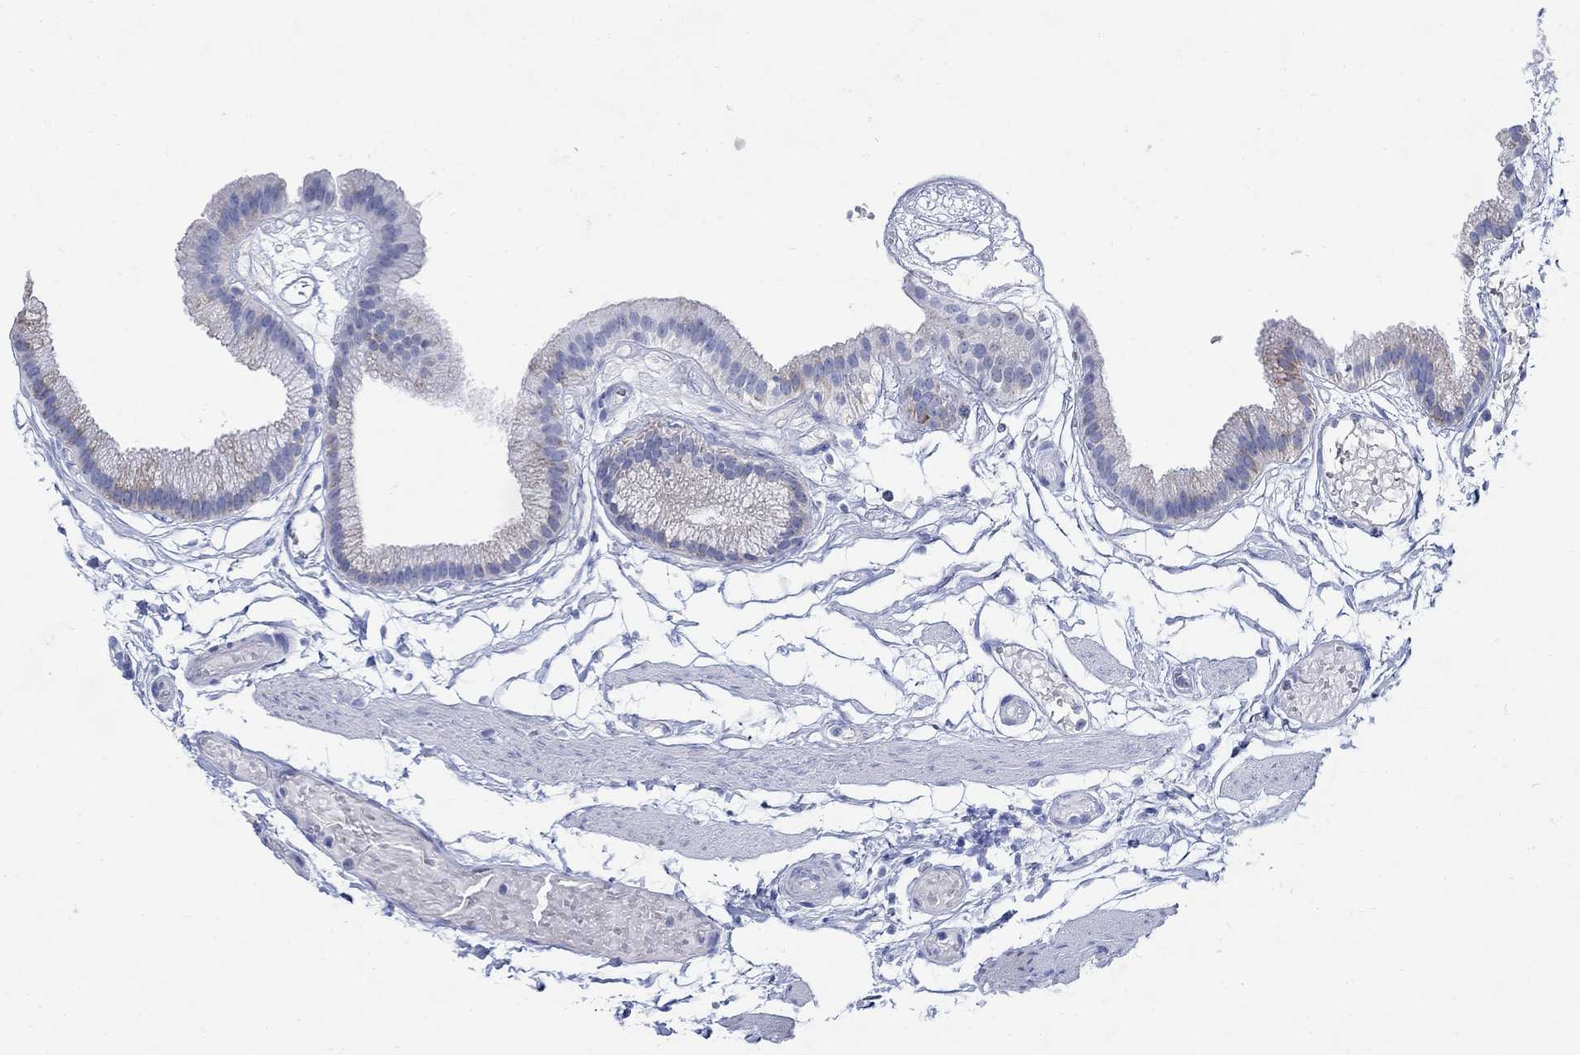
{"staining": {"intensity": "weak", "quantity": "<25%", "location": "cytoplasmic/membranous"}, "tissue": "gallbladder", "cell_type": "Glandular cells", "image_type": "normal", "snomed": [{"axis": "morphology", "description": "Normal tissue, NOS"}, {"axis": "topography", "description": "Gallbladder"}], "caption": "This is an immunohistochemistry (IHC) photomicrograph of unremarkable gallbladder. There is no positivity in glandular cells.", "gene": "ZDHHC14", "patient": {"sex": "female", "age": 45}}